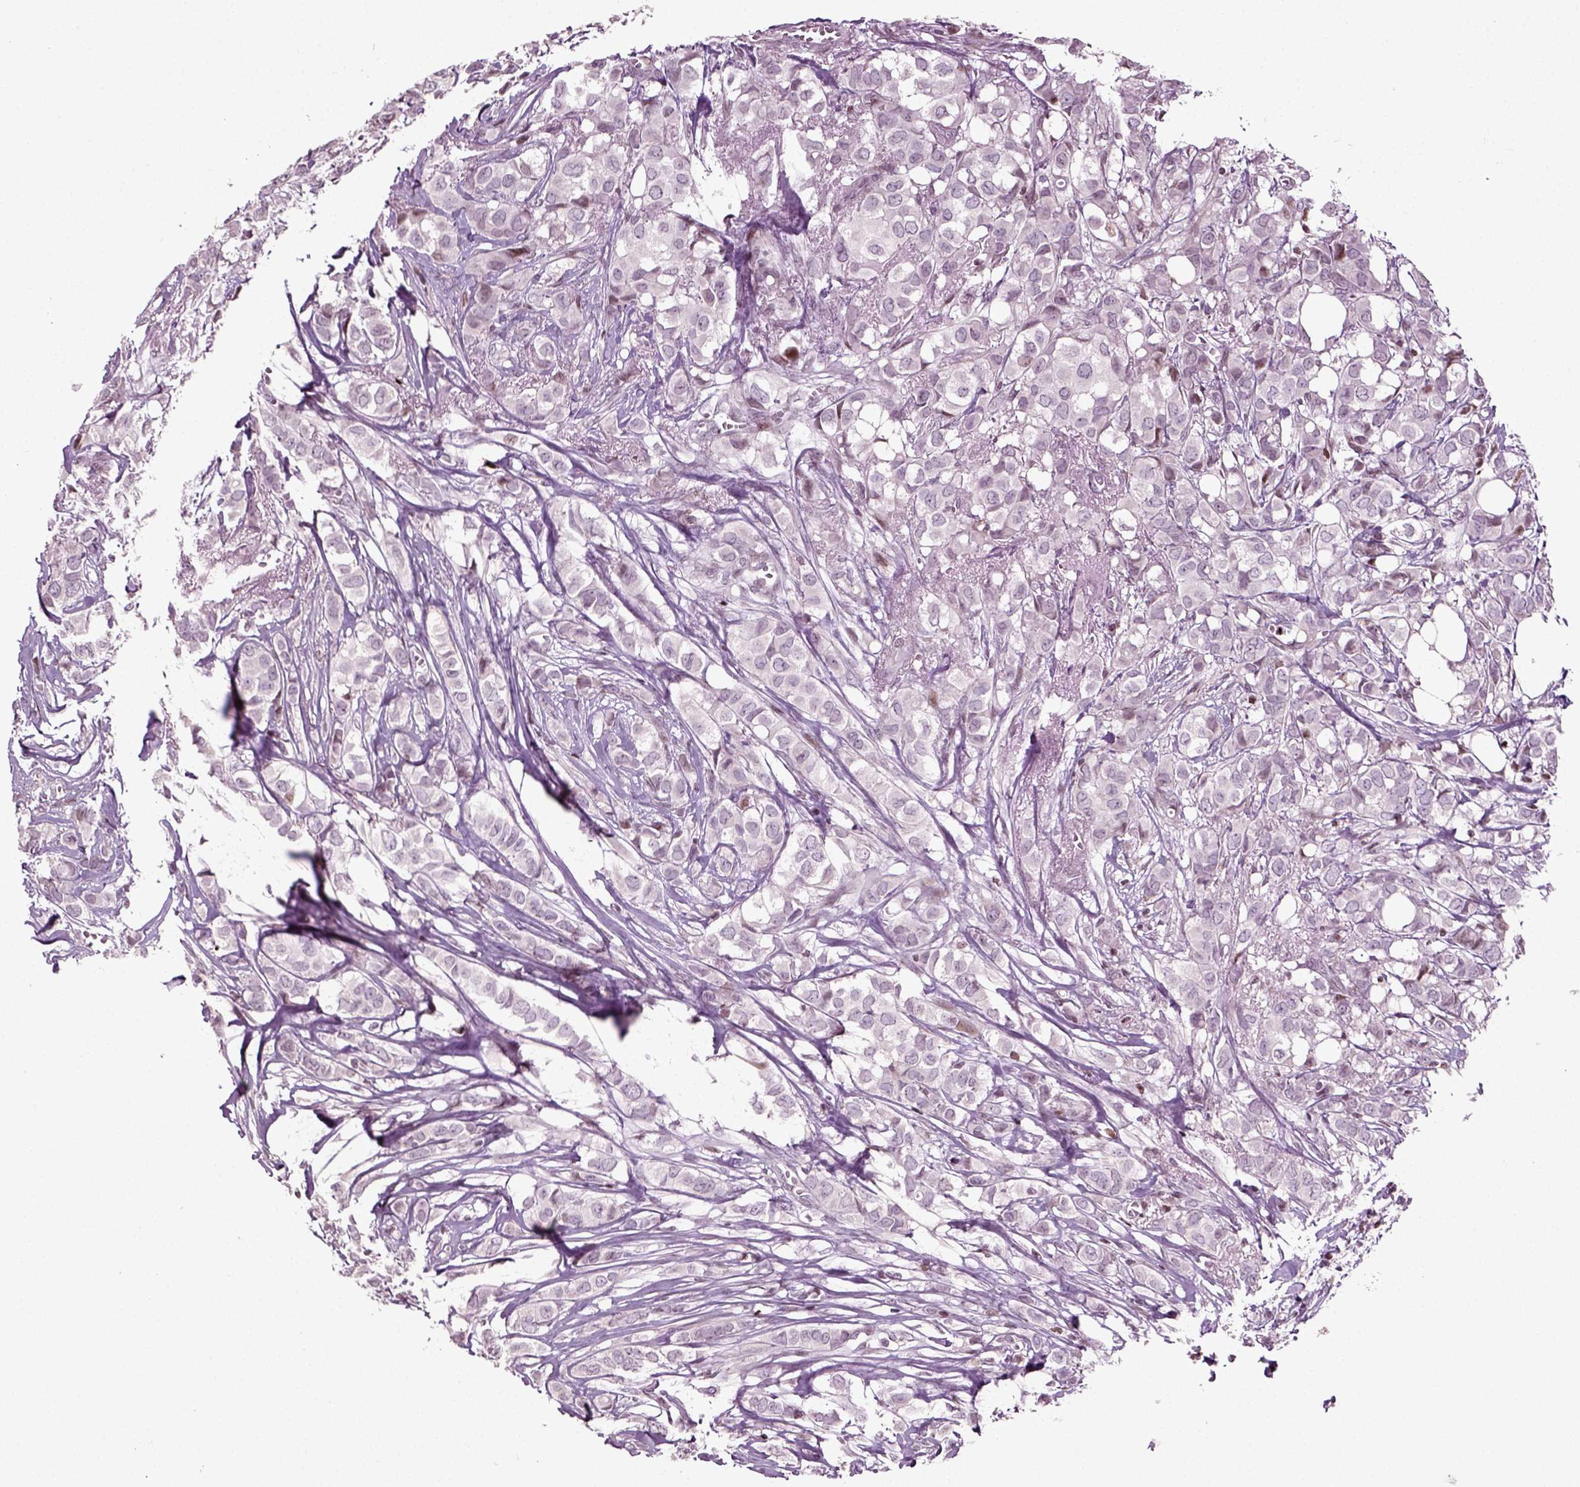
{"staining": {"intensity": "moderate", "quantity": "<25%", "location": "nuclear"}, "tissue": "breast cancer", "cell_type": "Tumor cells", "image_type": "cancer", "snomed": [{"axis": "morphology", "description": "Duct carcinoma"}, {"axis": "topography", "description": "Breast"}], "caption": "Breast cancer stained for a protein reveals moderate nuclear positivity in tumor cells.", "gene": "HEYL", "patient": {"sex": "female", "age": 85}}